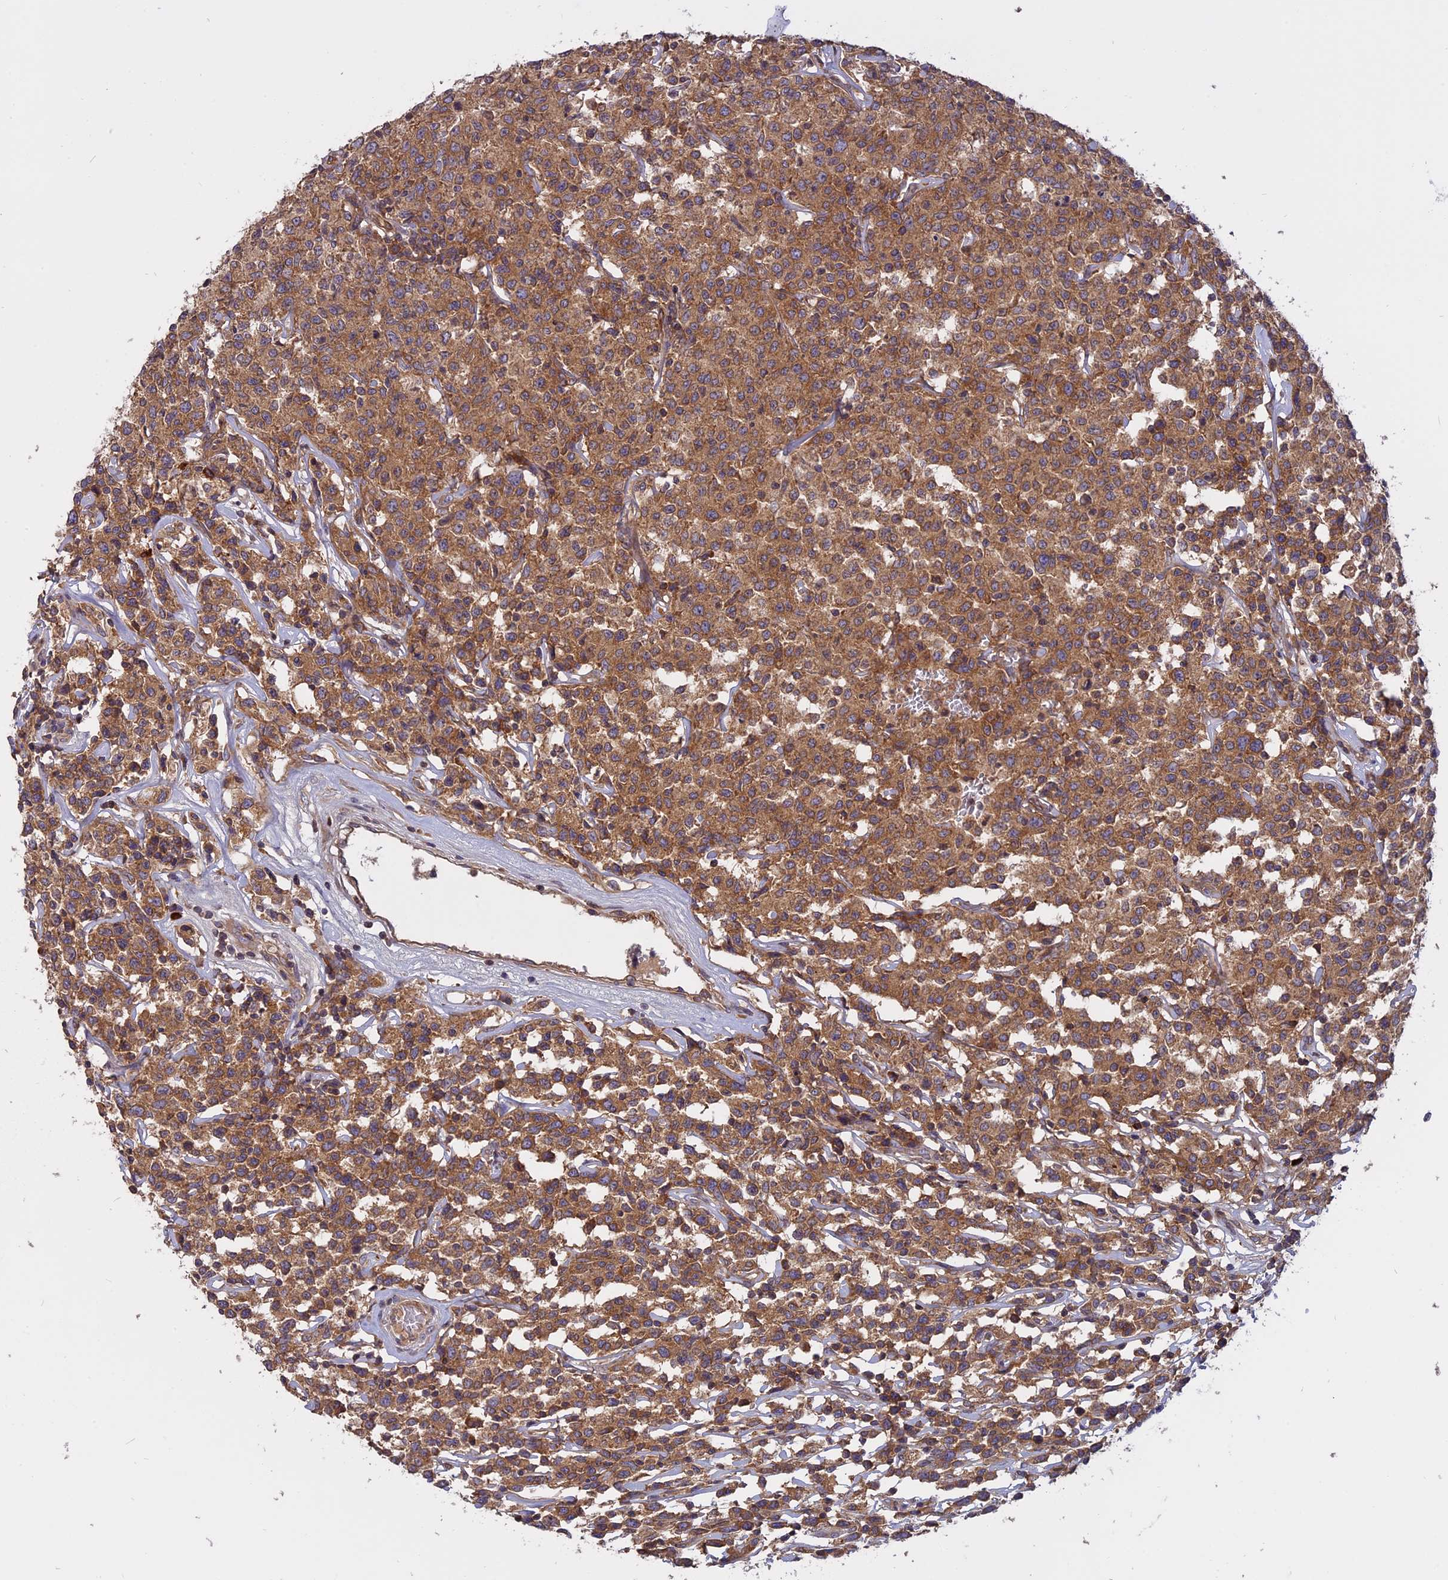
{"staining": {"intensity": "moderate", "quantity": ">75%", "location": "cytoplasmic/membranous"}, "tissue": "lymphoma", "cell_type": "Tumor cells", "image_type": "cancer", "snomed": [{"axis": "morphology", "description": "Malignant lymphoma, non-Hodgkin's type, Low grade"}, {"axis": "topography", "description": "Small intestine"}], "caption": "Immunohistochemistry of human lymphoma reveals medium levels of moderate cytoplasmic/membranous staining in approximately >75% of tumor cells. (Stains: DAB in brown, nuclei in blue, Microscopy: brightfield microscopy at high magnification).", "gene": "TMEM208", "patient": {"sex": "female", "age": 59}}